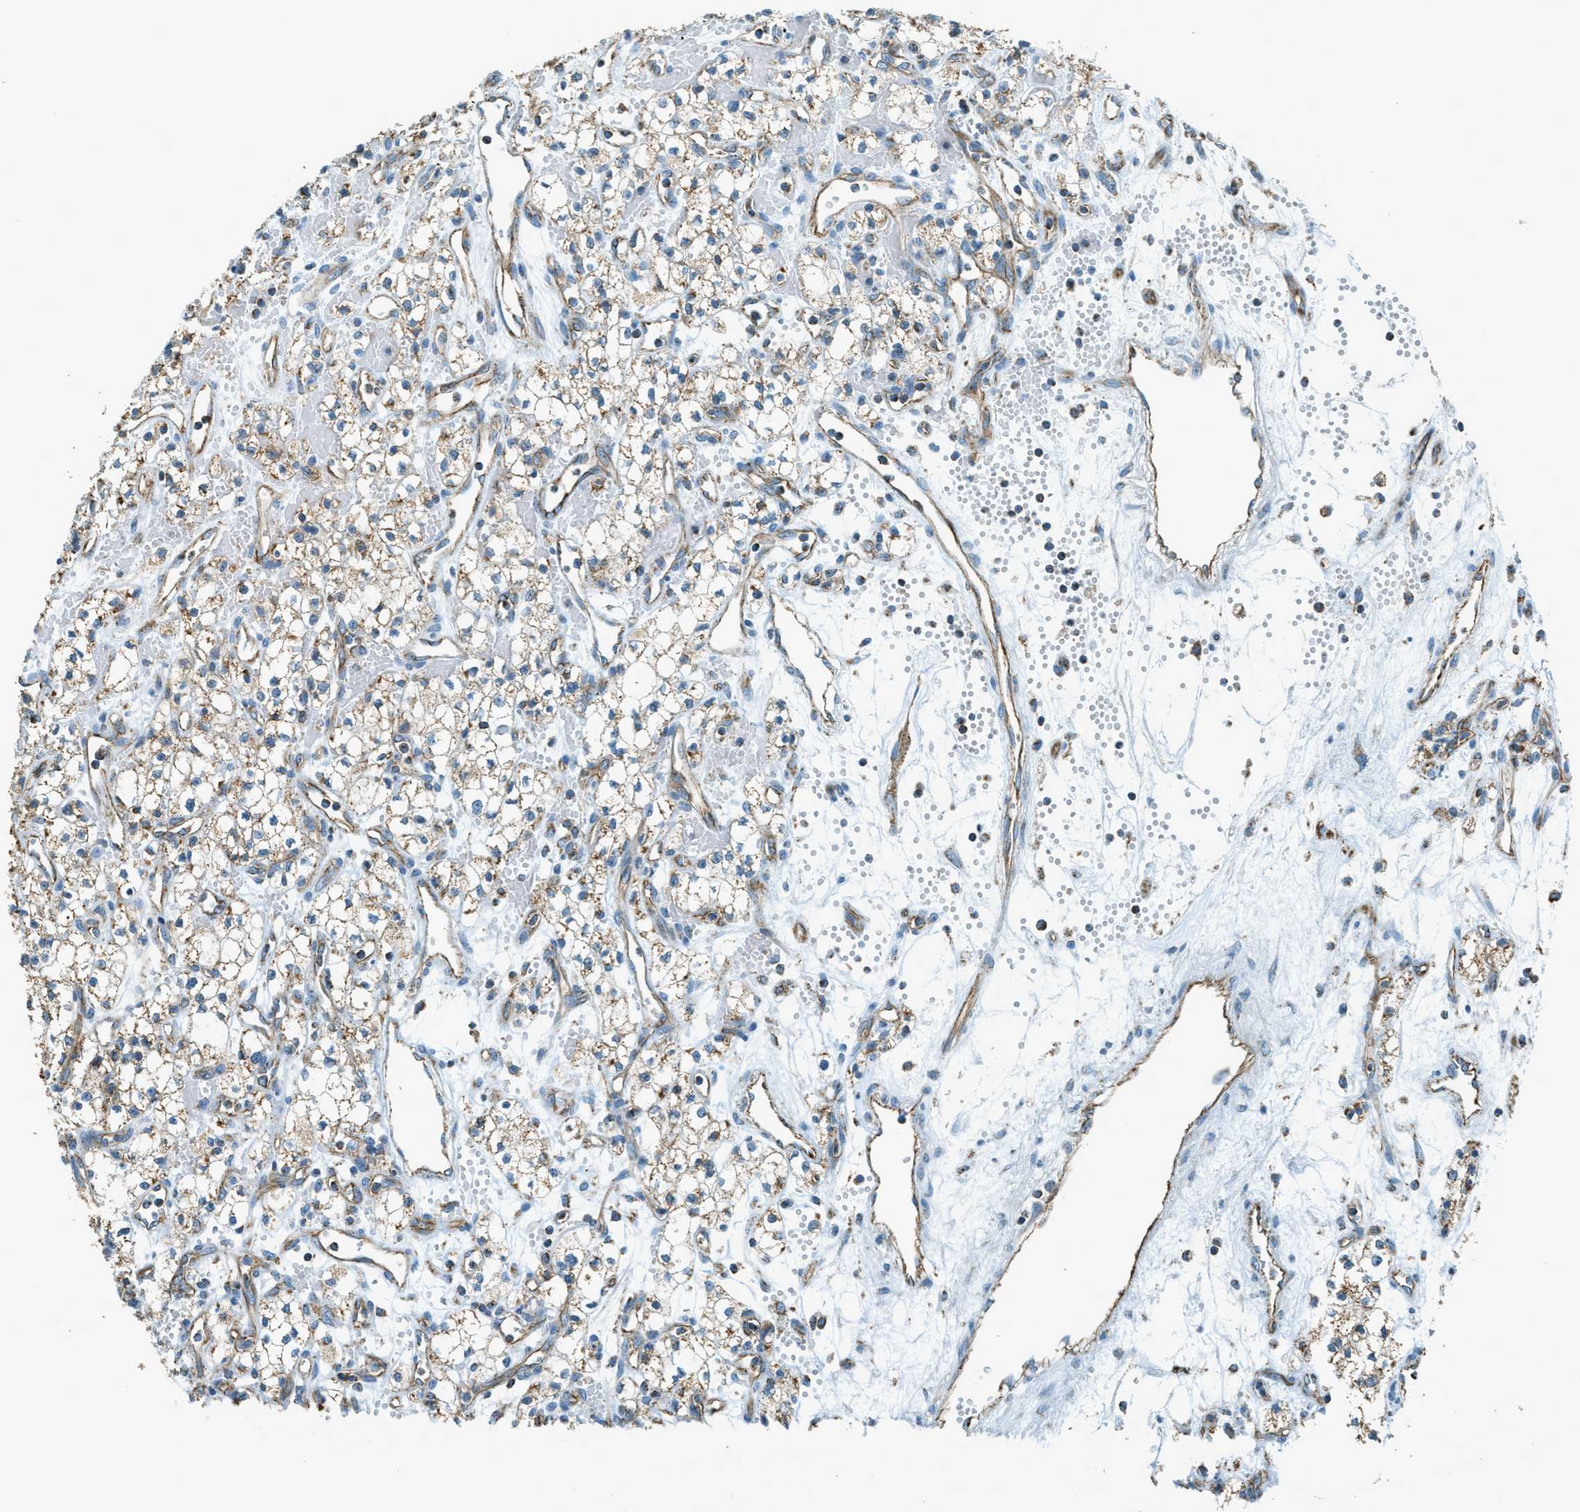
{"staining": {"intensity": "weak", "quantity": "<25%", "location": "cytoplasmic/membranous"}, "tissue": "renal cancer", "cell_type": "Tumor cells", "image_type": "cancer", "snomed": [{"axis": "morphology", "description": "Adenocarcinoma, NOS"}, {"axis": "topography", "description": "Kidney"}], "caption": "An immunohistochemistry (IHC) image of renal cancer (adenocarcinoma) is shown. There is no staining in tumor cells of renal cancer (adenocarcinoma).", "gene": "CHST15", "patient": {"sex": "male", "age": 59}}